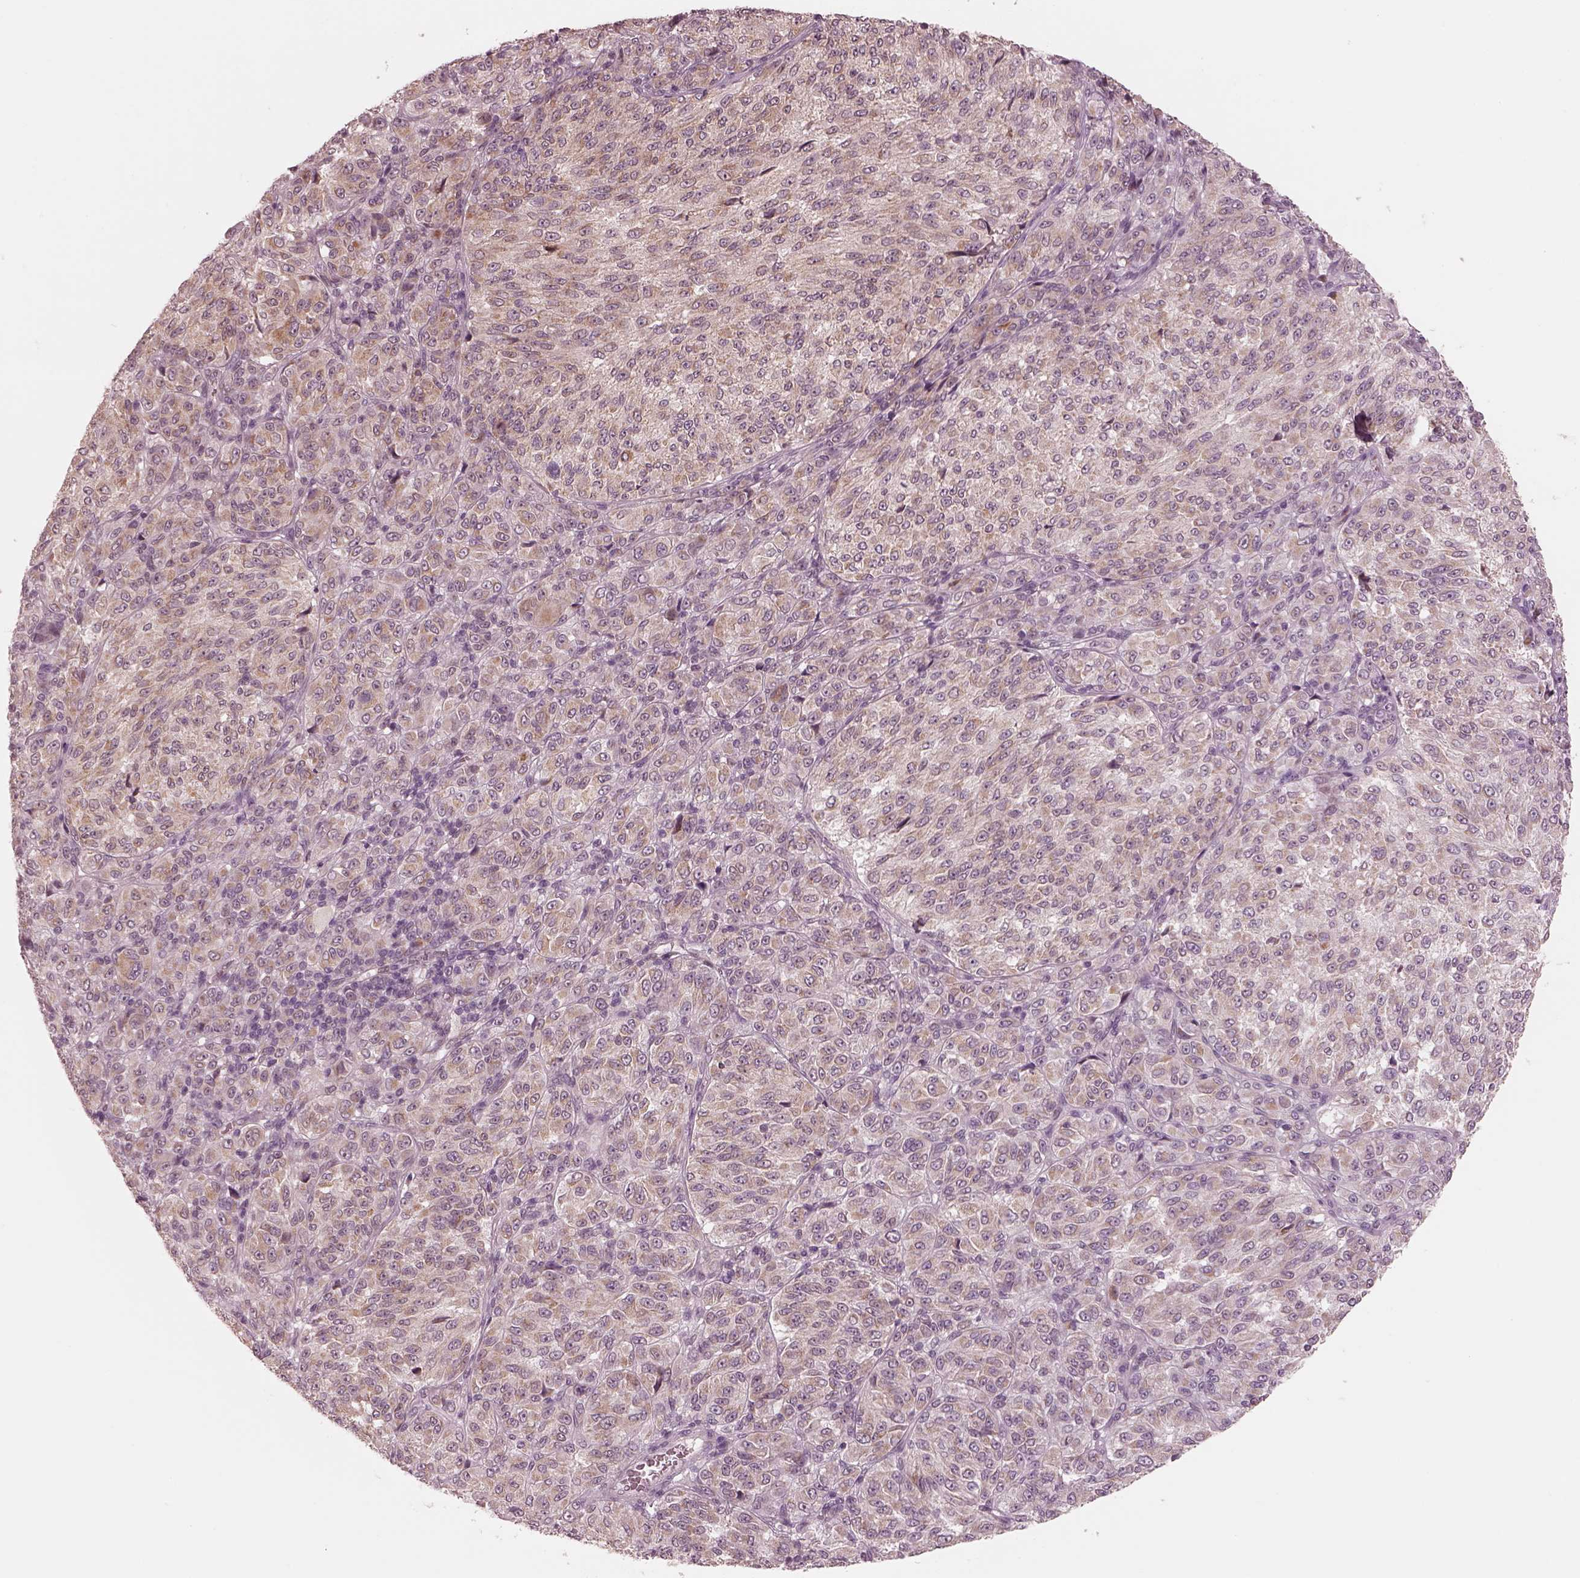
{"staining": {"intensity": "weak", "quantity": "25%-75%", "location": "cytoplasmic/membranous"}, "tissue": "melanoma", "cell_type": "Tumor cells", "image_type": "cancer", "snomed": [{"axis": "morphology", "description": "Malignant melanoma, Metastatic site"}, {"axis": "topography", "description": "Brain"}], "caption": "Immunohistochemical staining of human melanoma reveals low levels of weak cytoplasmic/membranous positivity in approximately 25%-75% of tumor cells.", "gene": "IQCB1", "patient": {"sex": "female", "age": 56}}